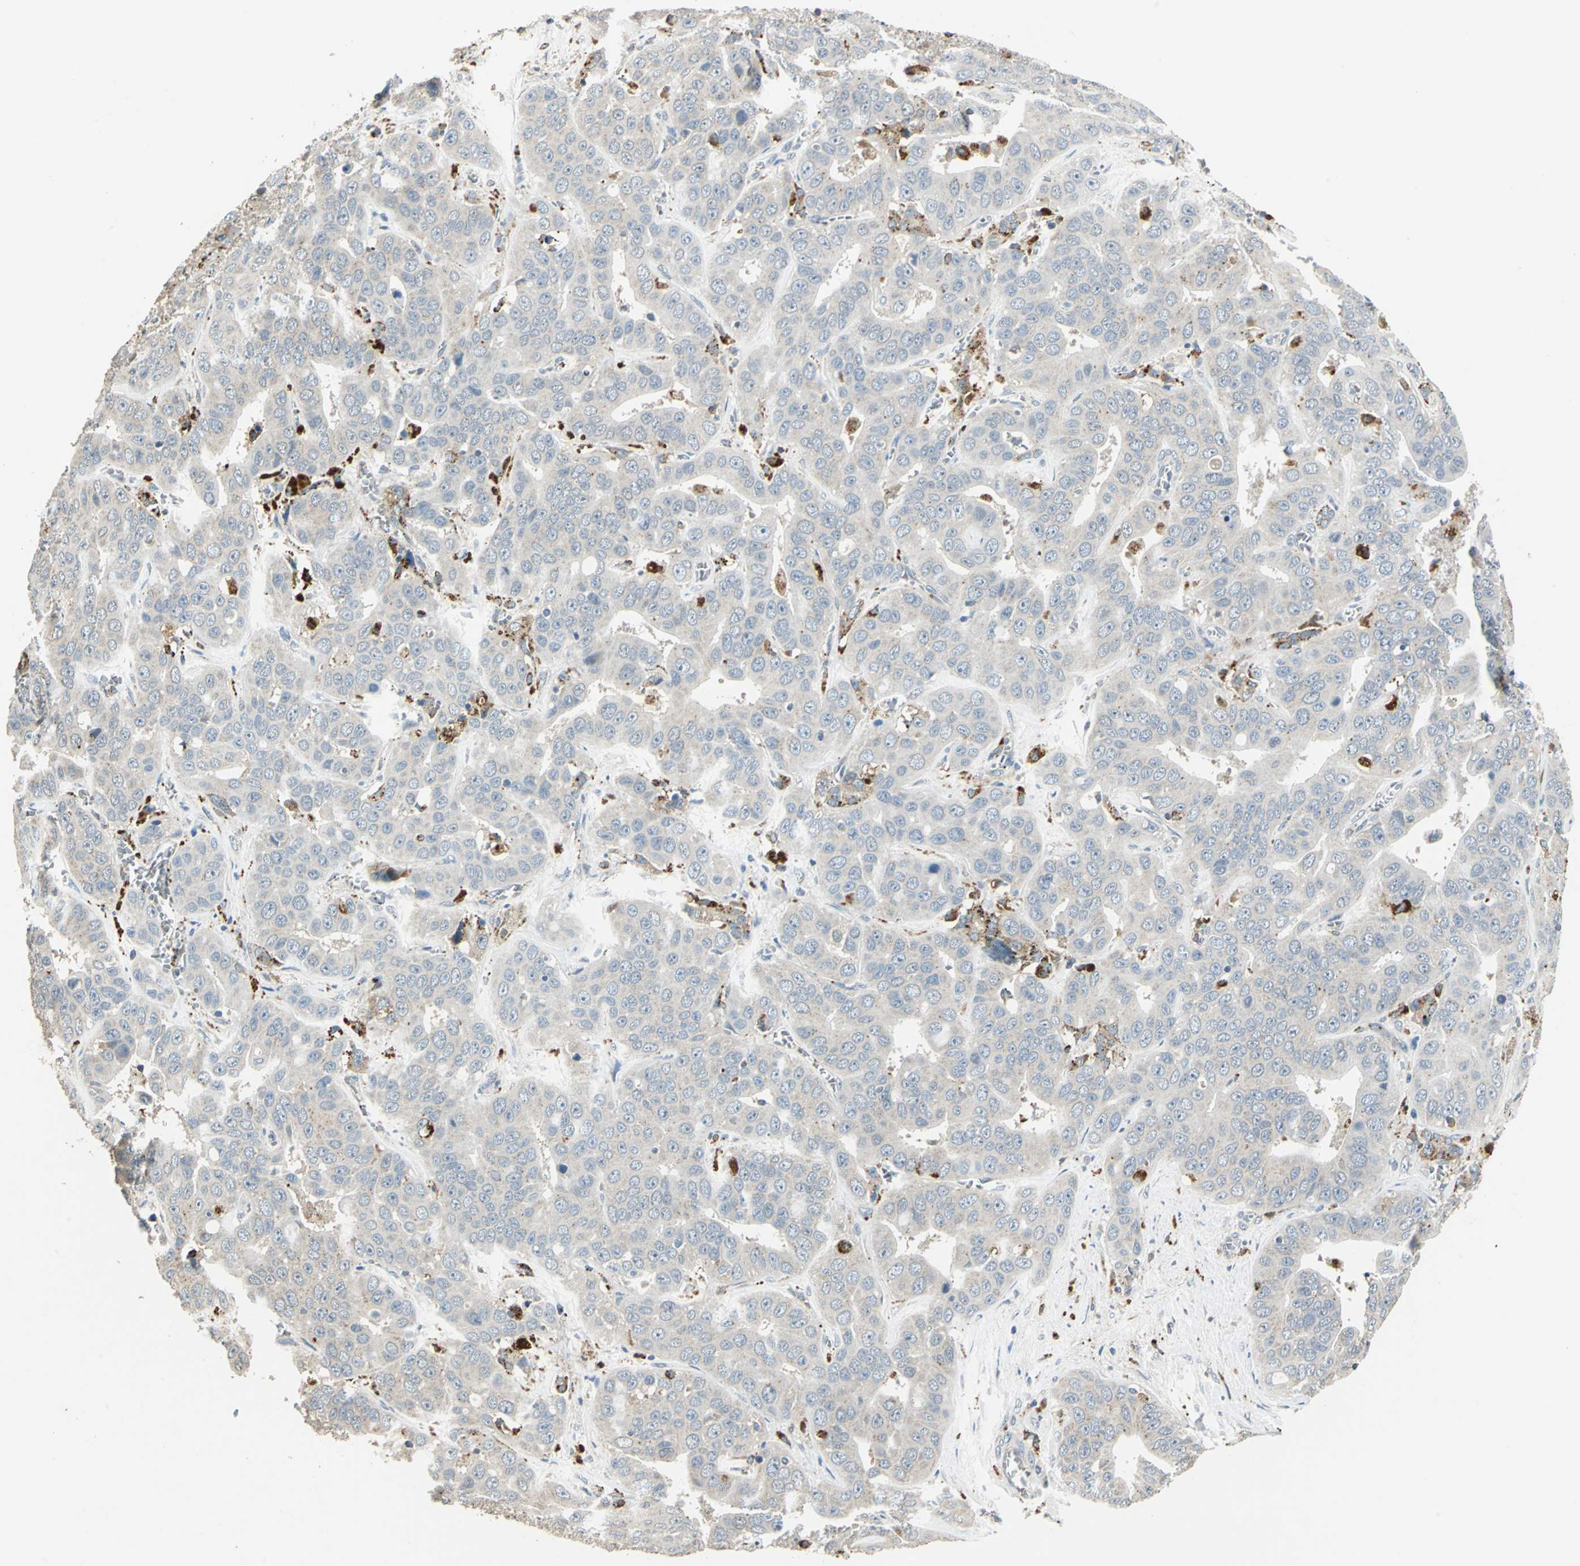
{"staining": {"intensity": "negative", "quantity": "none", "location": "none"}, "tissue": "liver cancer", "cell_type": "Tumor cells", "image_type": "cancer", "snomed": [{"axis": "morphology", "description": "Cholangiocarcinoma"}, {"axis": "topography", "description": "Liver"}], "caption": "Liver cancer was stained to show a protein in brown. There is no significant staining in tumor cells.", "gene": "NIT1", "patient": {"sex": "female", "age": 52}}